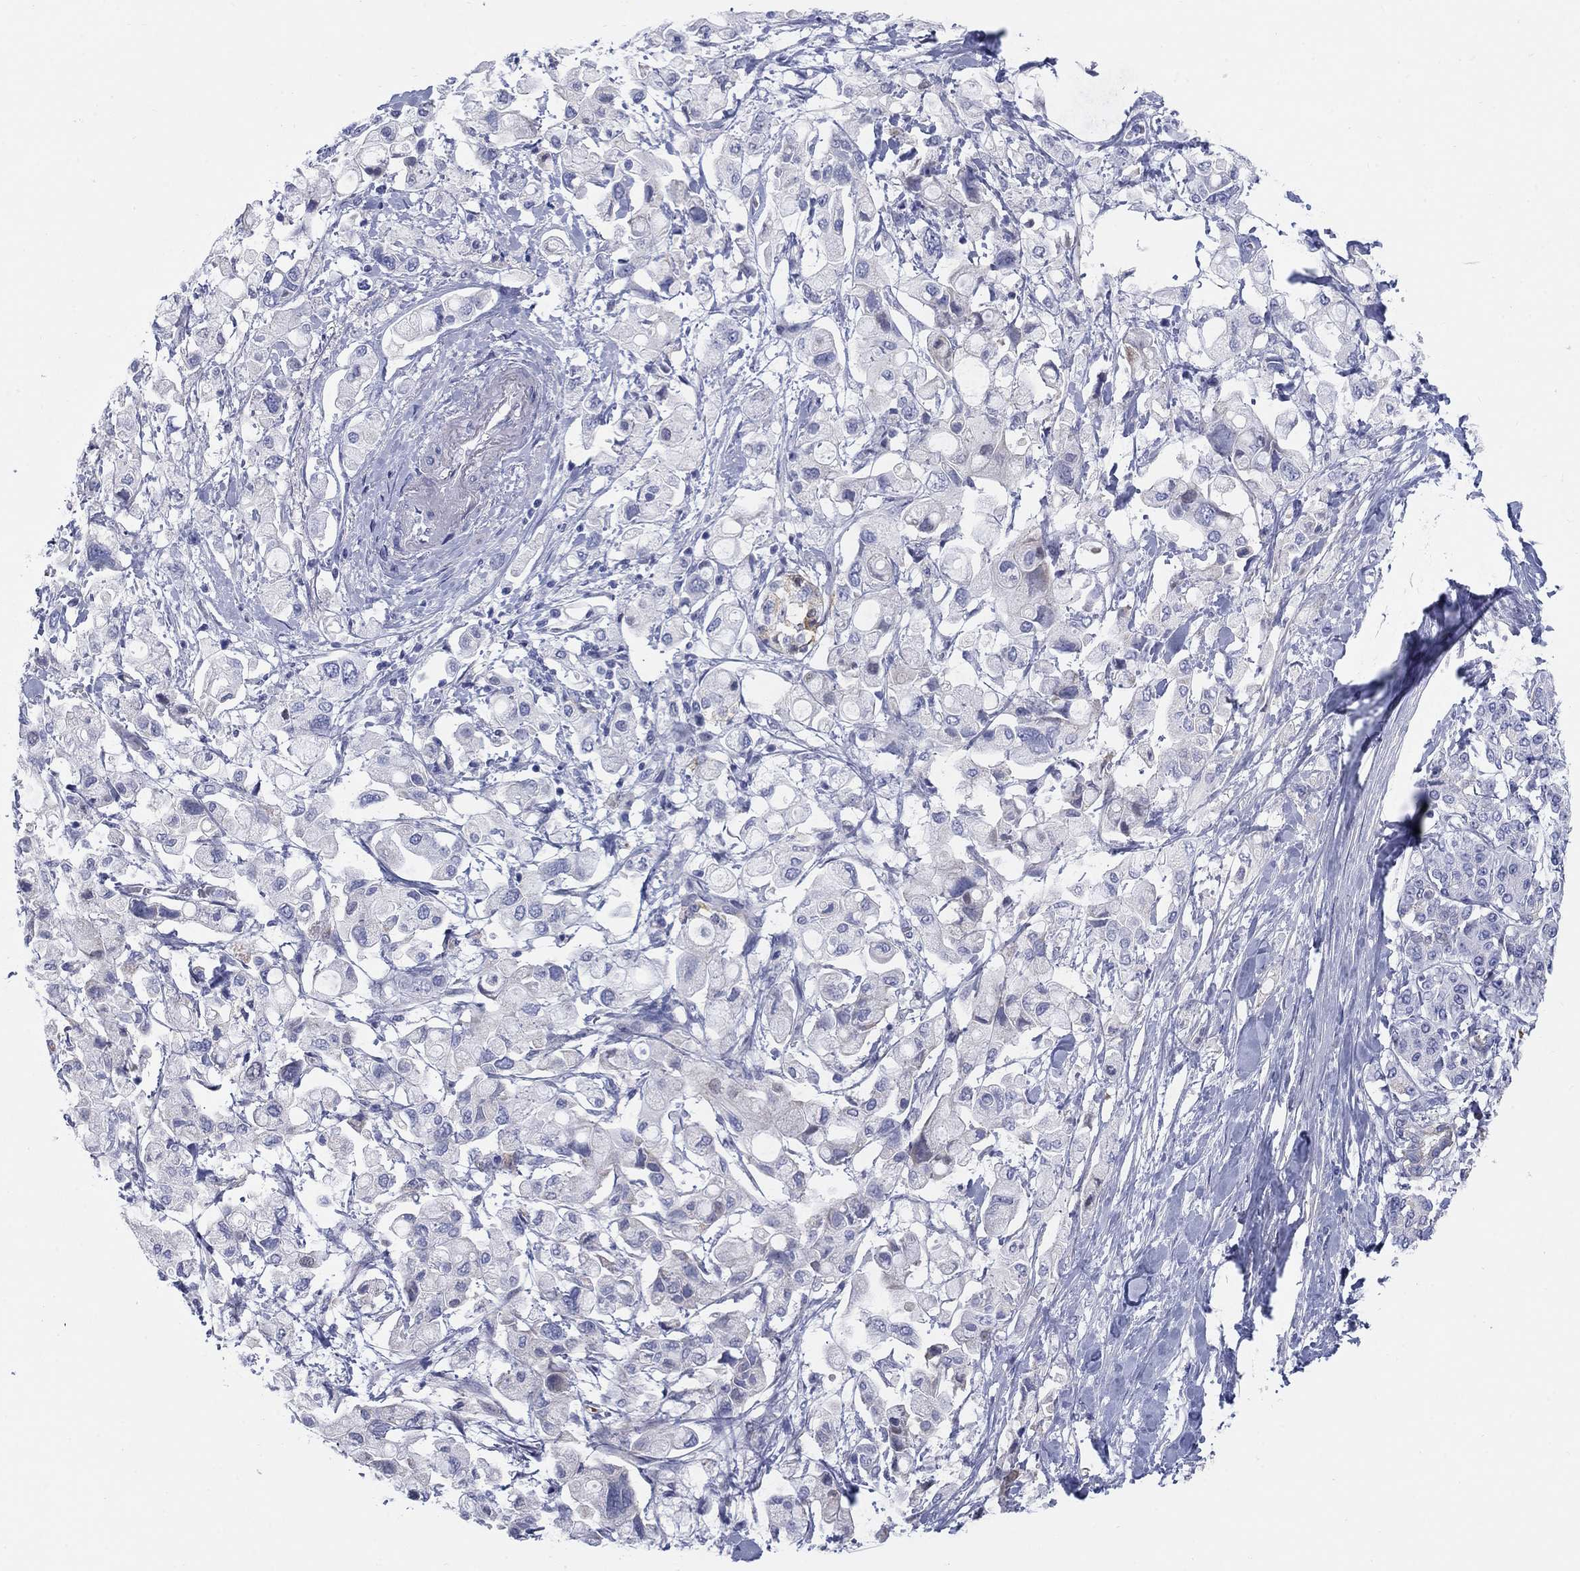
{"staining": {"intensity": "negative", "quantity": "none", "location": "none"}, "tissue": "pancreatic cancer", "cell_type": "Tumor cells", "image_type": "cancer", "snomed": [{"axis": "morphology", "description": "Adenocarcinoma, NOS"}, {"axis": "topography", "description": "Pancreas"}], "caption": "This image is of pancreatic adenocarcinoma stained with immunohistochemistry (IHC) to label a protein in brown with the nuclei are counter-stained blue. There is no expression in tumor cells.", "gene": "HEATR4", "patient": {"sex": "female", "age": 56}}